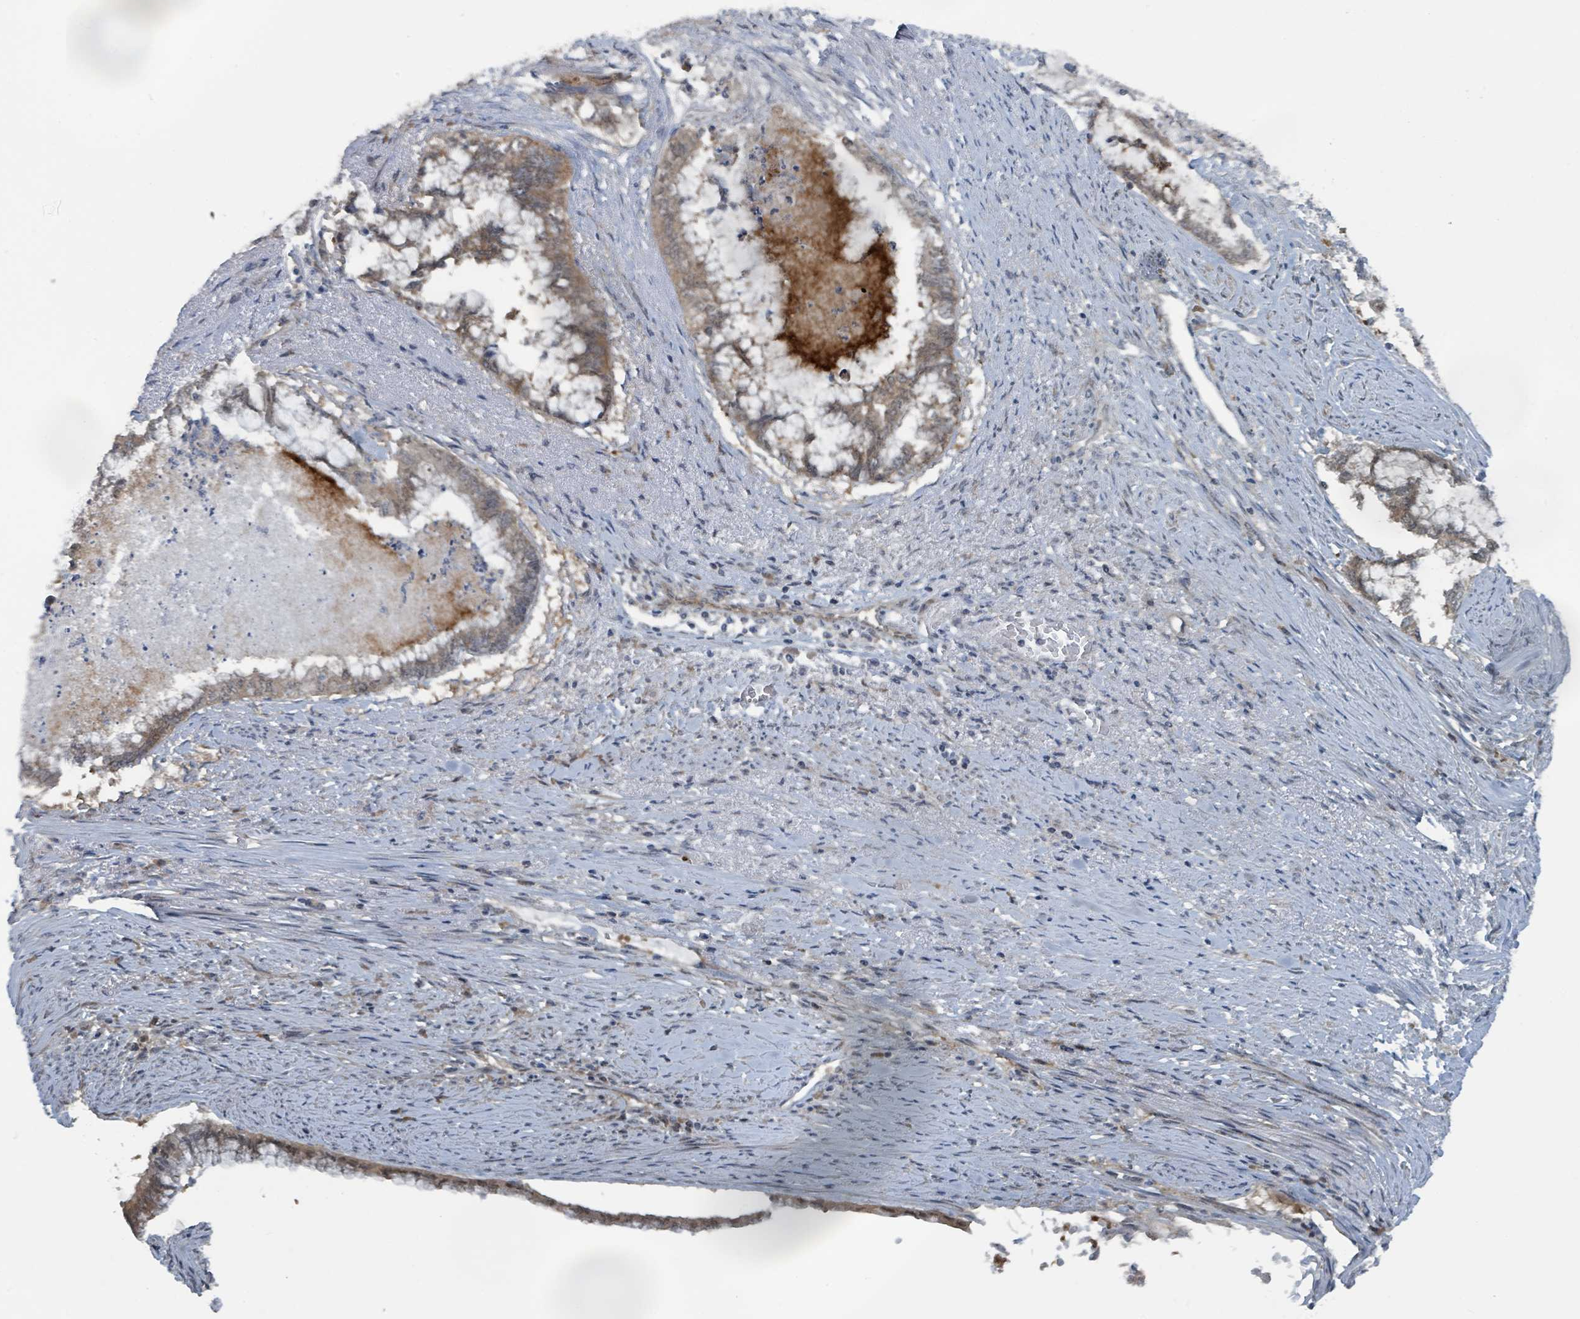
{"staining": {"intensity": "moderate", "quantity": "25%-75%", "location": "cytoplasmic/membranous"}, "tissue": "endometrial cancer", "cell_type": "Tumor cells", "image_type": "cancer", "snomed": [{"axis": "morphology", "description": "Adenocarcinoma, NOS"}, {"axis": "topography", "description": "Endometrium"}], "caption": "Immunohistochemical staining of endometrial adenocarcinoma shows moderate cytoplasmic/membranous protein expression in about 25%-75% of tumor cells.", "gene": "GOLGA7", "patient": {"sex": "female", "age": 79}}